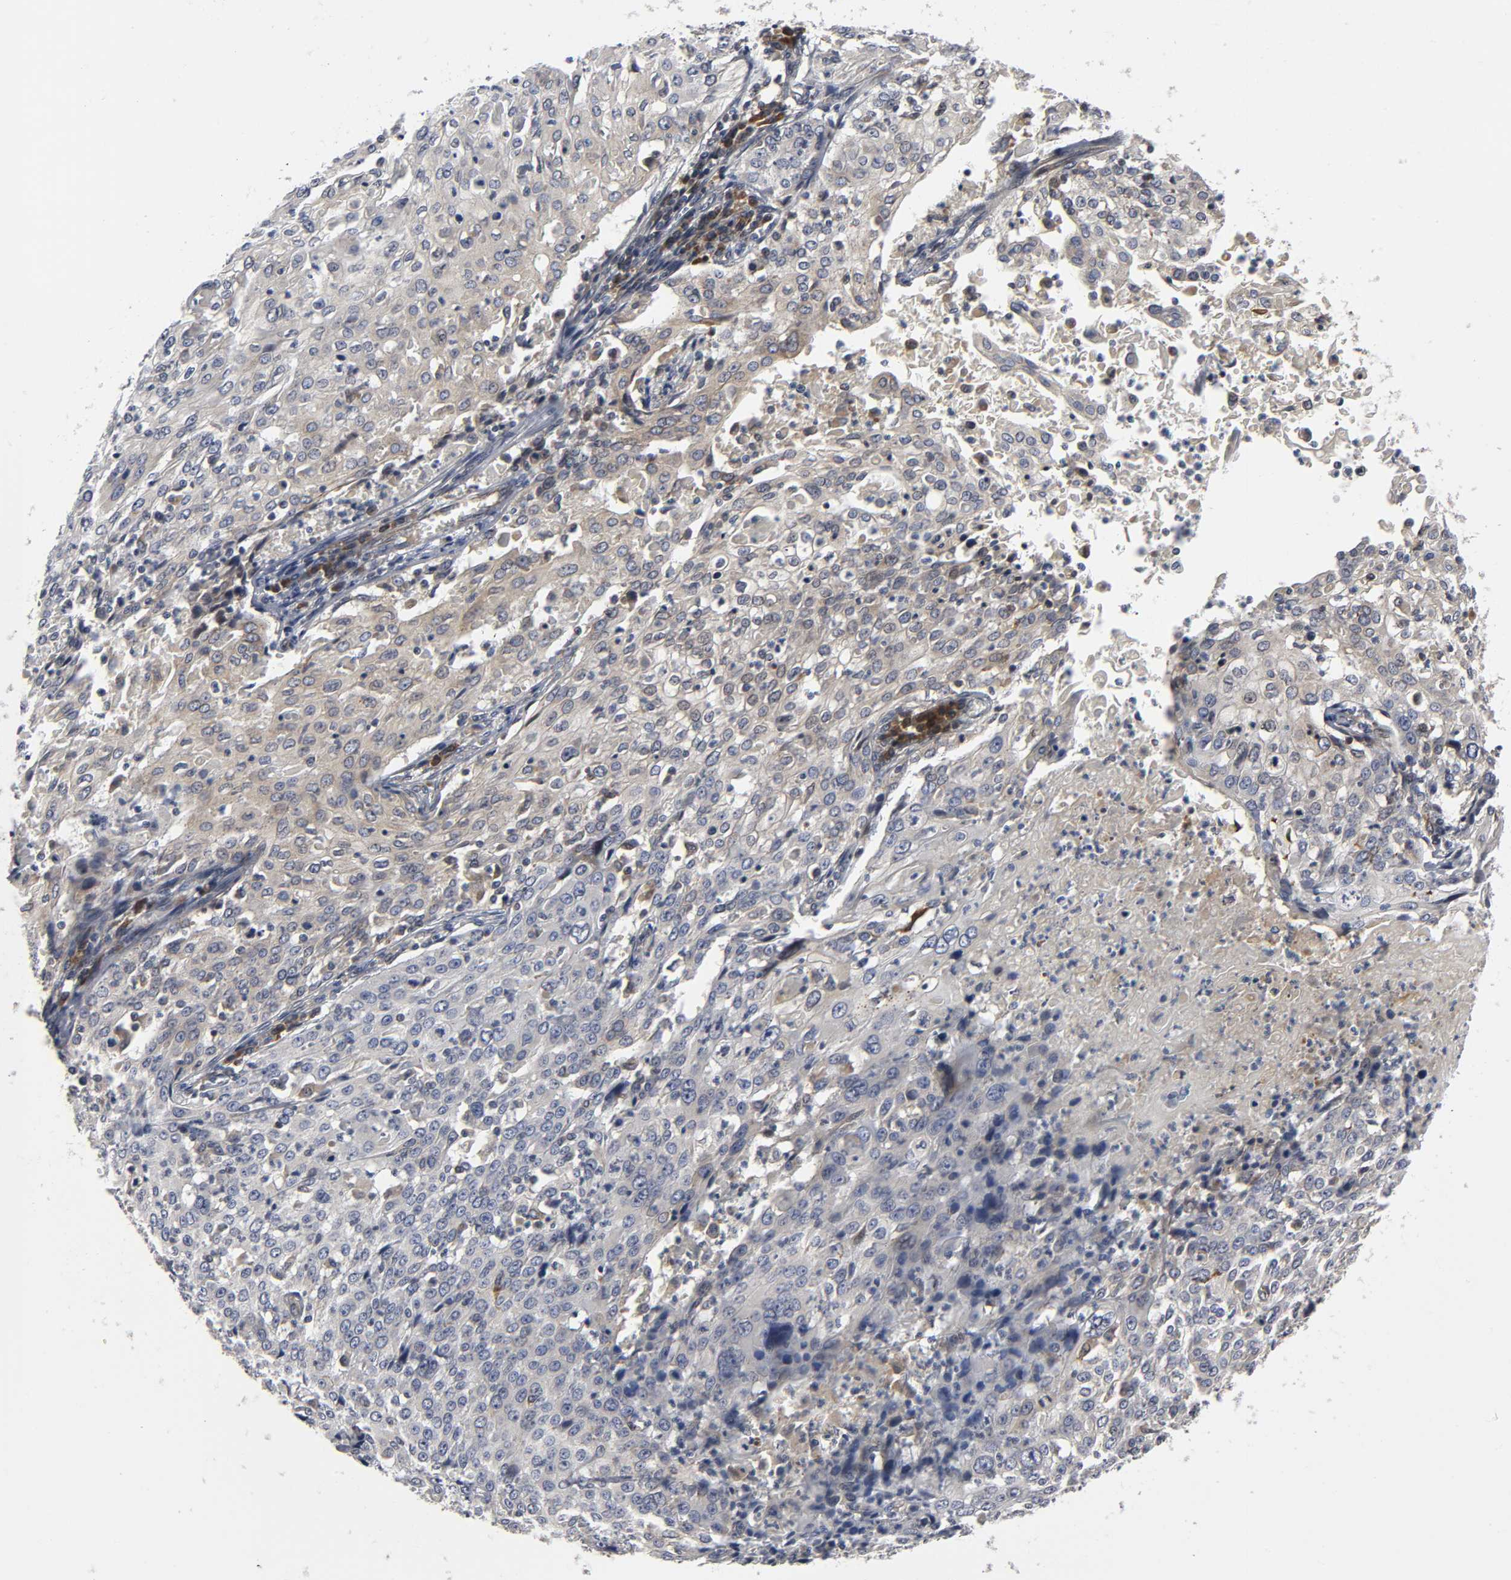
{"staining": {"intensity": "weak", "quantity": "<25%", "location": "cytoplasmic/membranous"}, "tissue": "cervical cancer", "cell_type": "Tumor cells", "image_type": "cancer", "snomed": [{"axis": "morphology", "description": "Squamous cell carcinoma, NOS"}, {"axis": "topography", "description": "Cervix"}], "caption": "This is a photomicrograph of IHC staining of cervical squamous cell carcinoma, which shows no expression in tumor cells. (DAB (3,3'-diaminobenzidine) immunohistochemistry with hematoxylin counter stain).", "gene": "ASB6", "patient": {"sex": "female", "age": 39}}